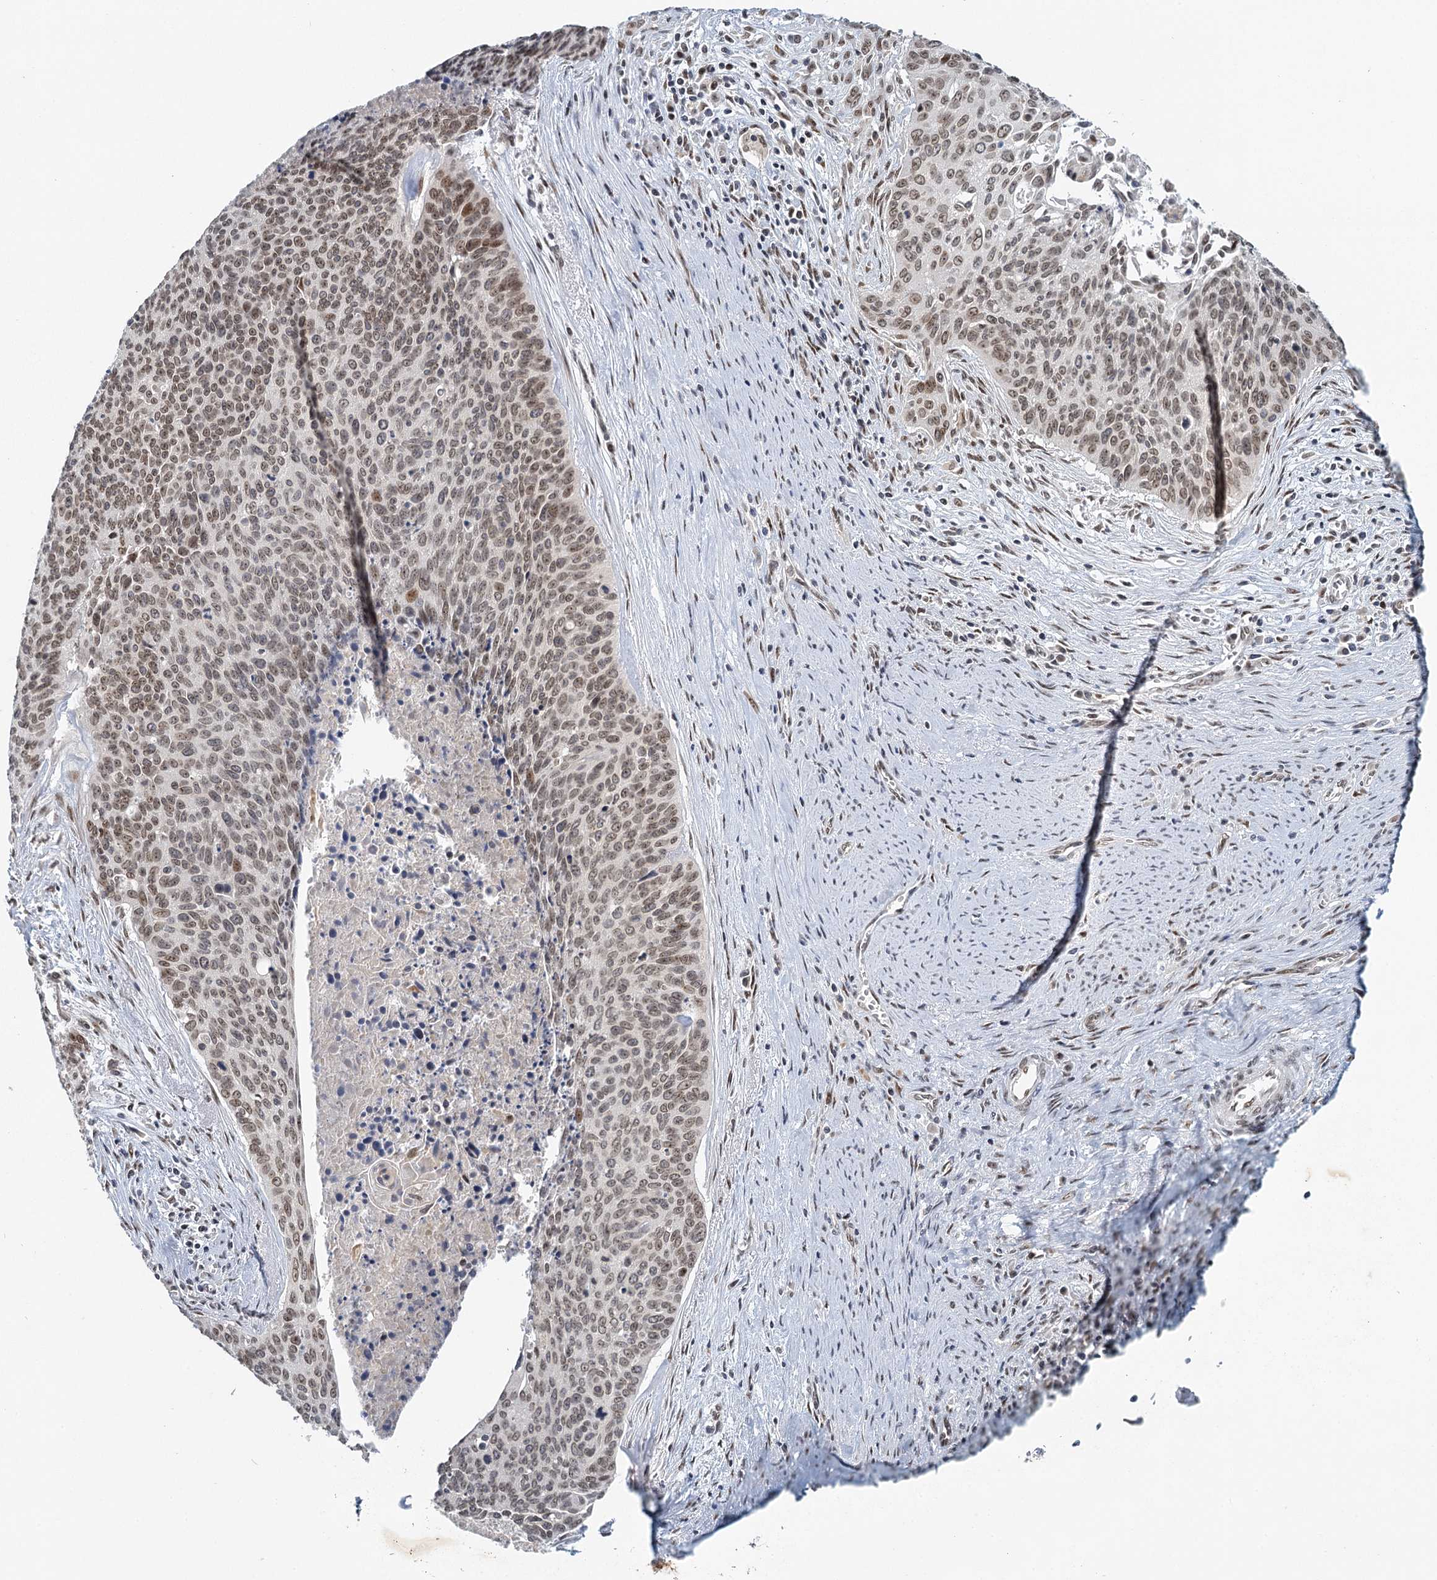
{"staining": {"intensity": "weak", "quantity": "25%-75%", "location": "nuclear"}, "tissue": "cervical cancer", "cell_type": "Tumor cells", "image_type": "cancer", "snomed": [{"axis": "morphology", "description": "Squamous cell carcinoma, NOS"}, {"axis": "topography", "description": "Cervix"}], "caption": "Weak nuclear protein staining is seen in approximately 25%-75% of tumor cells in cervical squamous cell carcinoma.", "gene": "TREX1", "patient": {"sex": "female", "age": 55}}